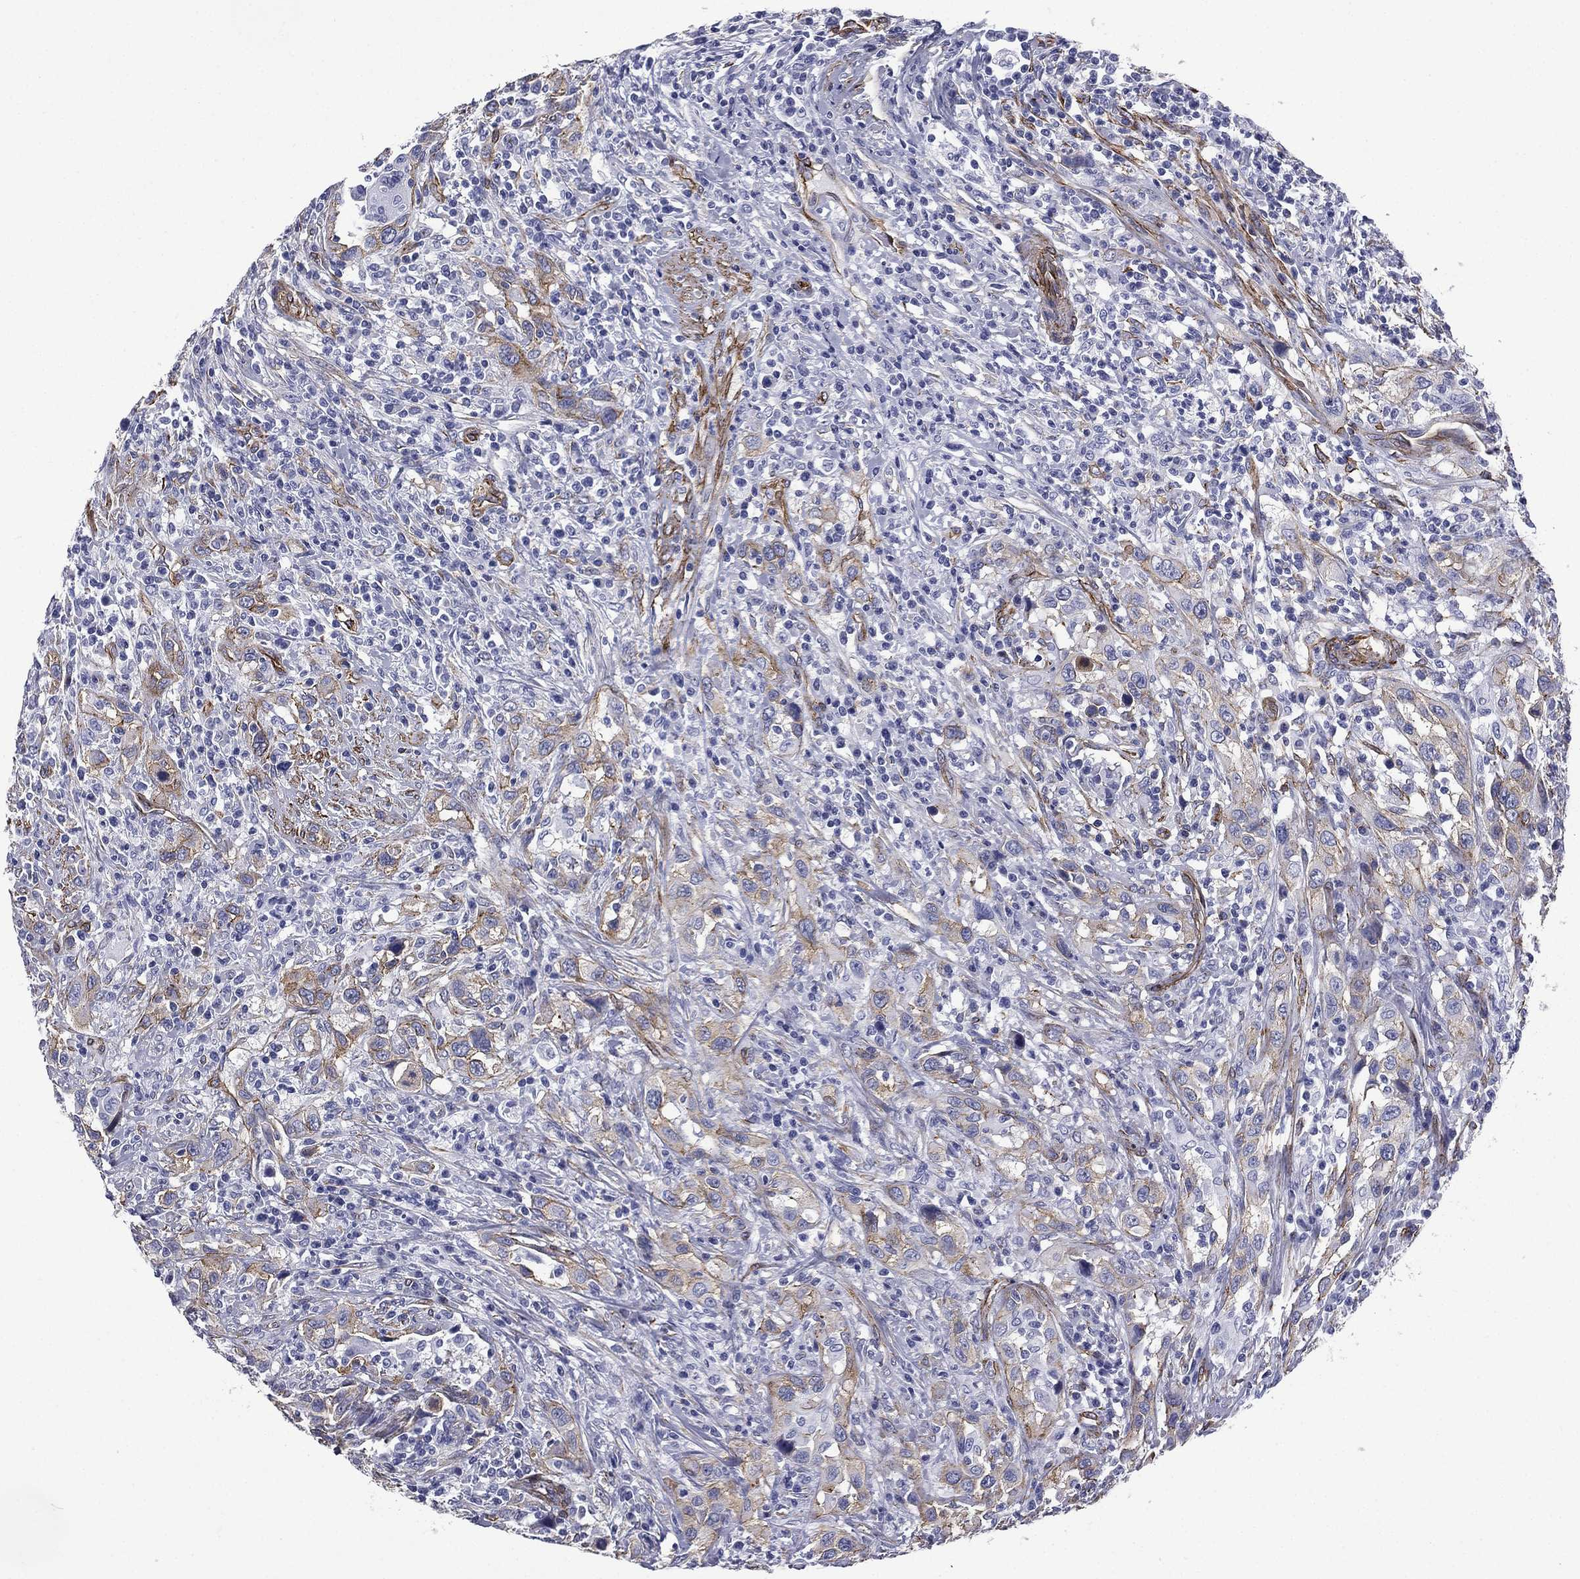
{"staining": {"intensity": "weak", "quantity": "25%-75%", "location": "cytoplasmic/membranous"}, "tissue": "urothelial cancer", "cell_type": "Tumor cells", "image_type": "cancer", "snomed": [{"axis": "morphology", "description": "Urothelial carcinoma, NOS"}, {"axis": "morphology", "description": "Urothelial carcinoma, High grade"}, {"axis": "topography", "description": "Urinary bladder"}], "caption": "The photomicrograph exhibits immunohistochemical staining of urothelial cancer. There is weak cytoplasmic/membranous staining is seen in about 25%-75% of tumor cells. The protein of interest is shown in brown color, while the nuclei are stained blue.", "gene": "CAVIN3", "patient": {"sex": "female", "age": 64}}